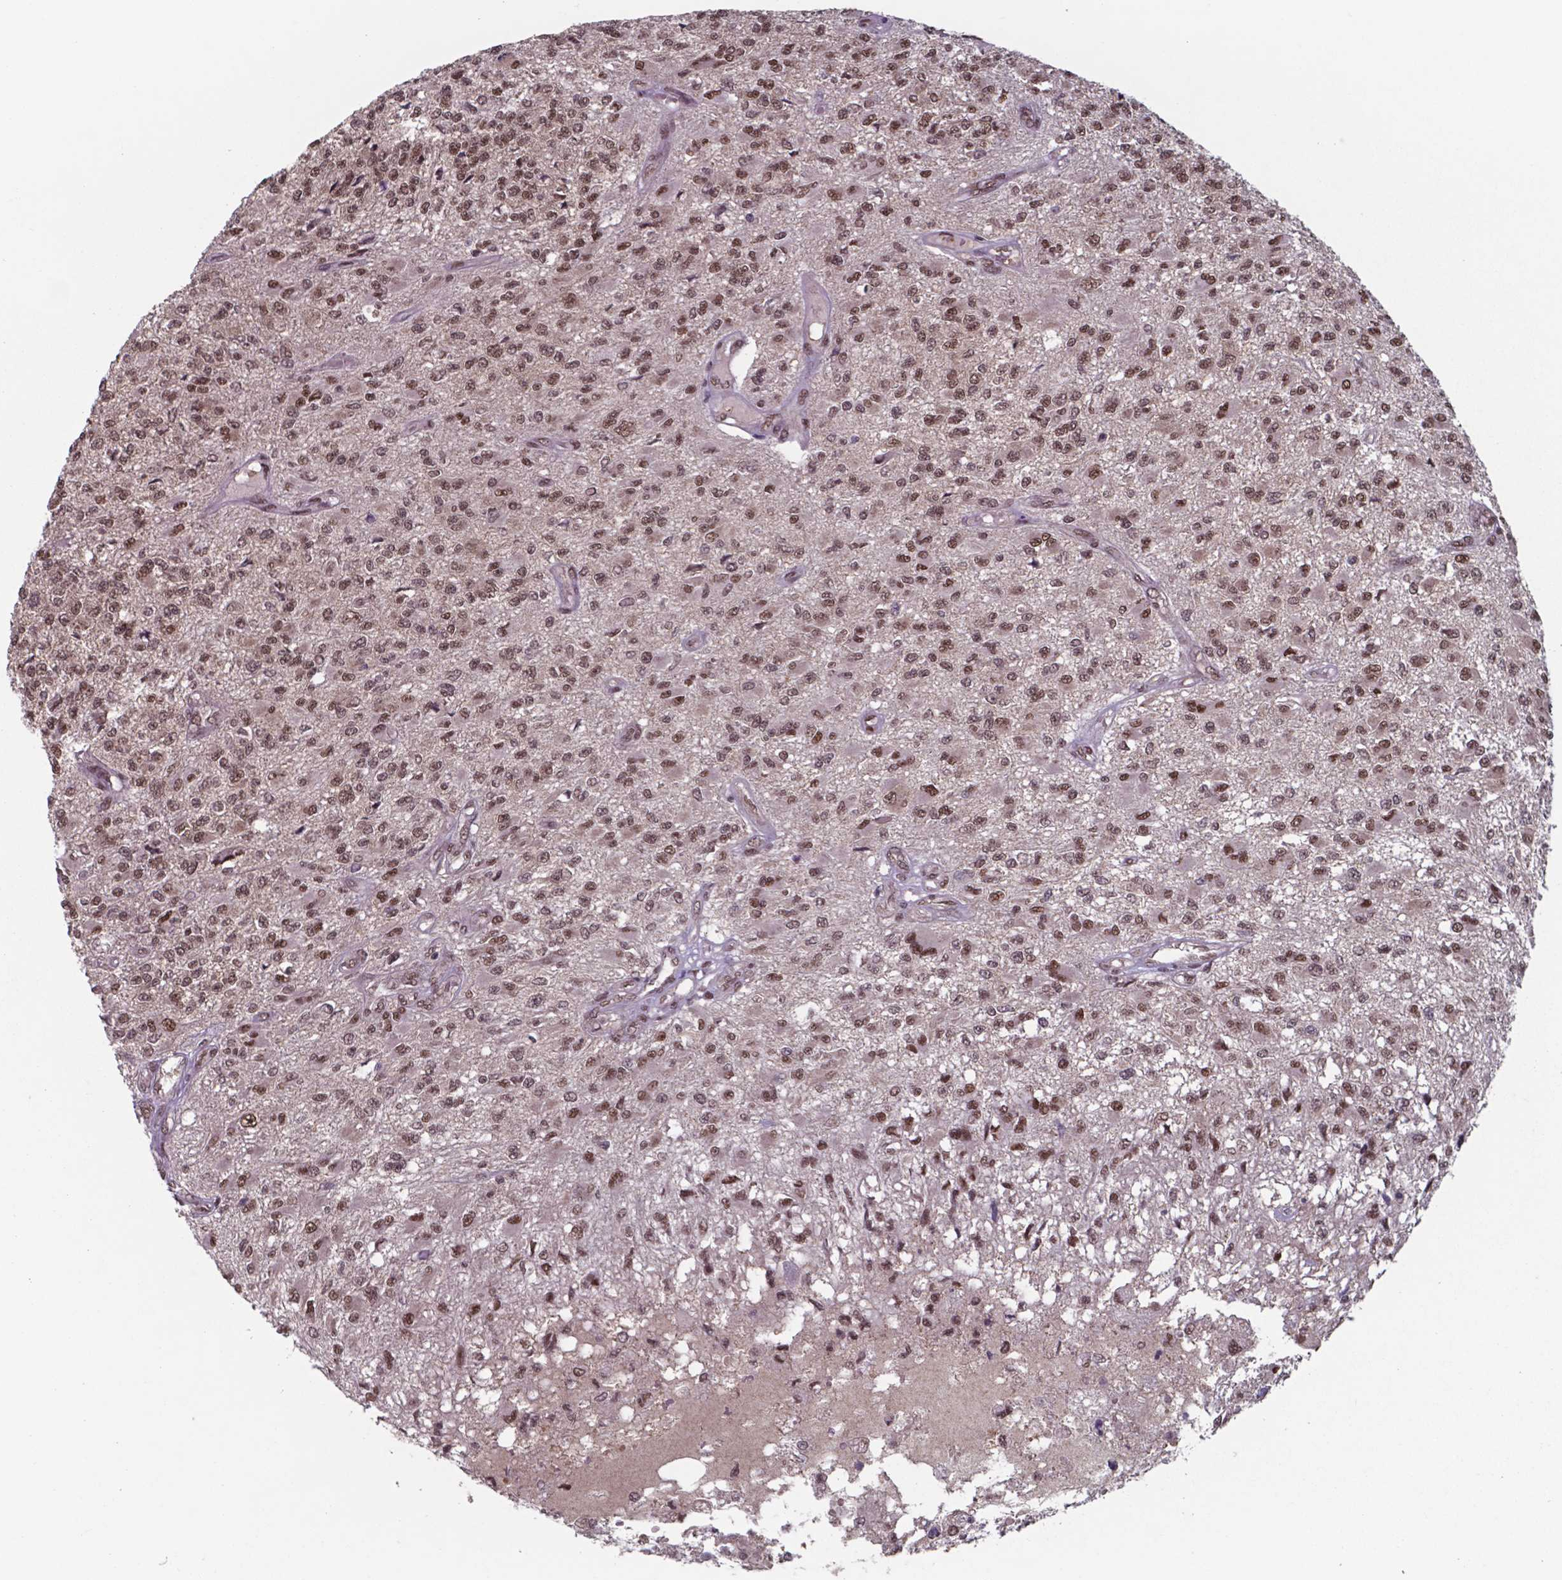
{"staining": {"intensity": "moderate", "quantity": ">75%", "location": "nuclear"}, "tissue": "glioma", "cell_type": "Tumor cells", "image_type": "cancer", "snomed": [{"axis": "morphology", "description": "Glioma, malignant, High grade"}, {"axis": "topography", "description": "Brain"}], "caption": "This histopathology image demonstrates glioma stained with immunohistochemistry (IHC) to label a protein in brown. The nuclear of tumor cells show moderate positivity for the protein. Nuclei are counter-stained blue.", "gene": "UBA1", "patient": {"sex": "female", "age": 63}}